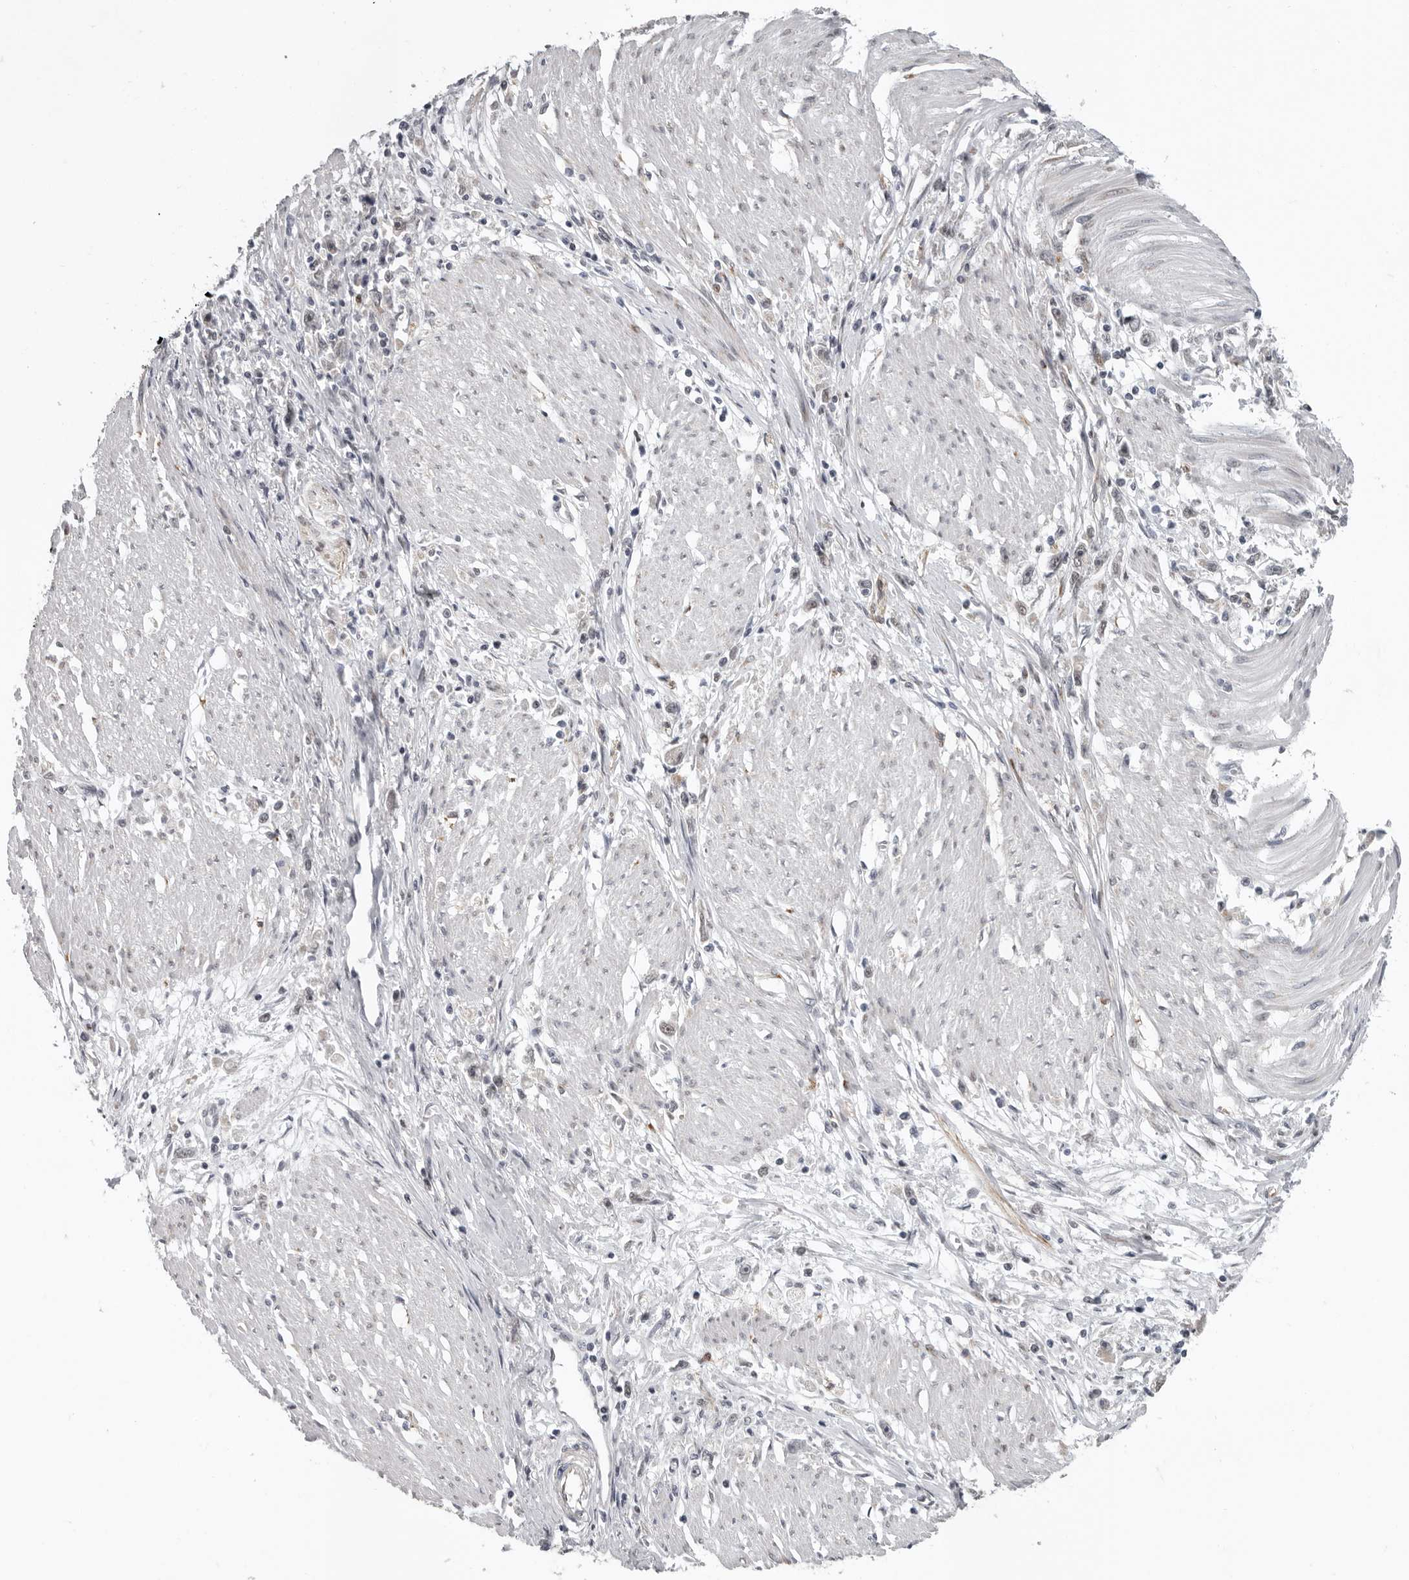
{"staining": {"intensity": "negative", "quantity": "none", "location": "none"}, "tissue": "stomach cancer", "cell_type": "Tumor cells", "image_type": "cancer", "snomed": [{"axis": "morphology", "description": "Adenocarcinoma, NOS"}, {"axis": "topography", "description": "Stomach"}], "caption": "Tumor cells are negative for brown protein staining in stomach adenocarcinoma.", "gene": "RALGPS2", "patient": {"sex": "female", "age": 59}}